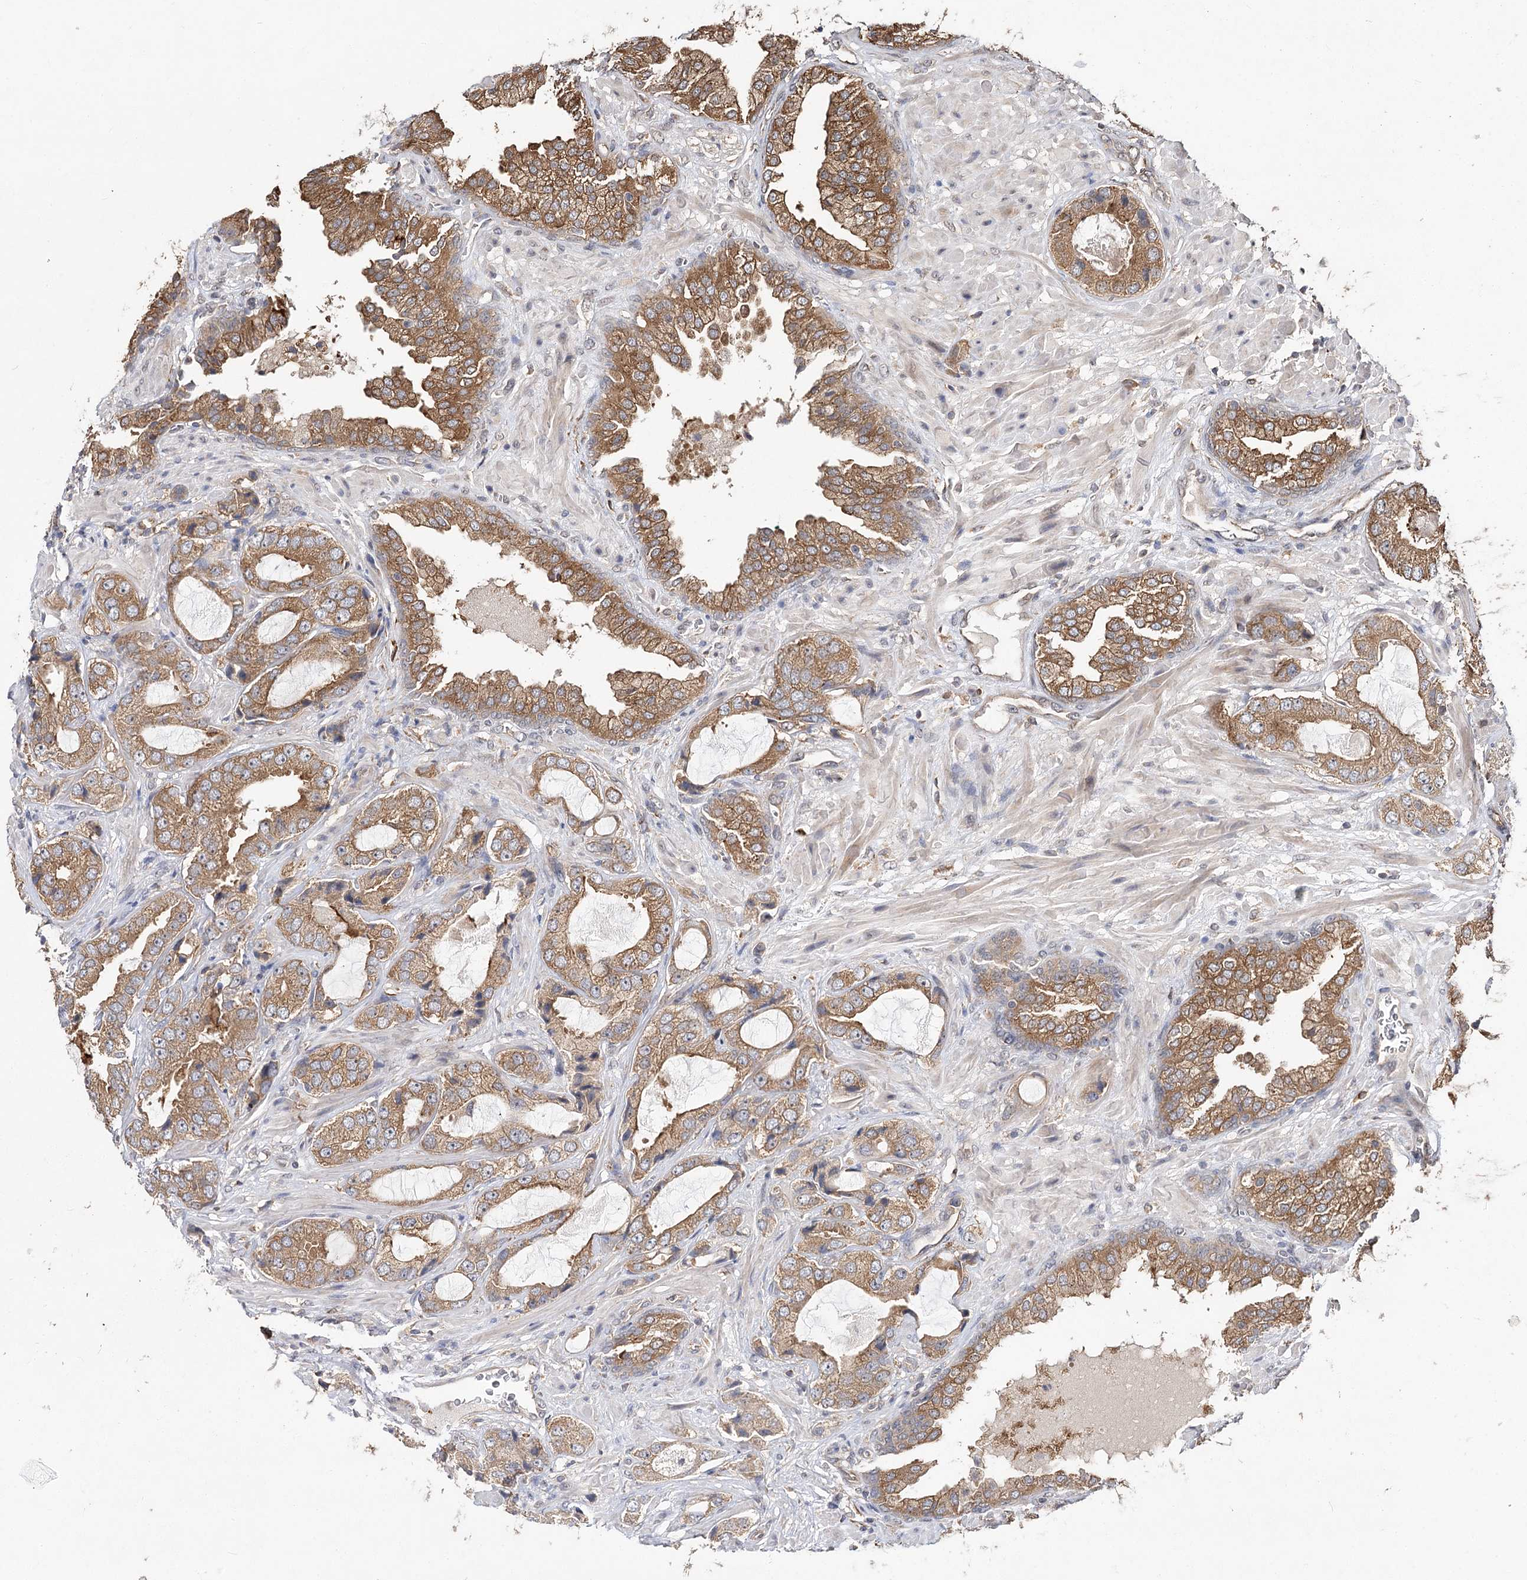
{"staining": {"intensity": "moderate", "quantity": ">75%", "location": "cytoplasmic/membranous"}, "tissue": "prostate cancer", "cell_type": "Tumor cells", "image_type": "cancer", "snomed": [{"axis": "morphology", "description": "Normal tissue, NOS"}, {"axis": "morphology", "description": "Adenocarcinoma, High grade"}, {"axis": "topography", "description": "Prostate"}, {"axis": "topography", "description": "Peripheral nerve tissue"}], "caption": "This image displays IHC staining of human prostate cancer (adenocarcinoma (high-grade)), with medium moderate cytoplasmic/membranous staining in about >75% of tumor cells.", "gene": "DMXL1", "patient": {"sex": "male", "age": 59}}